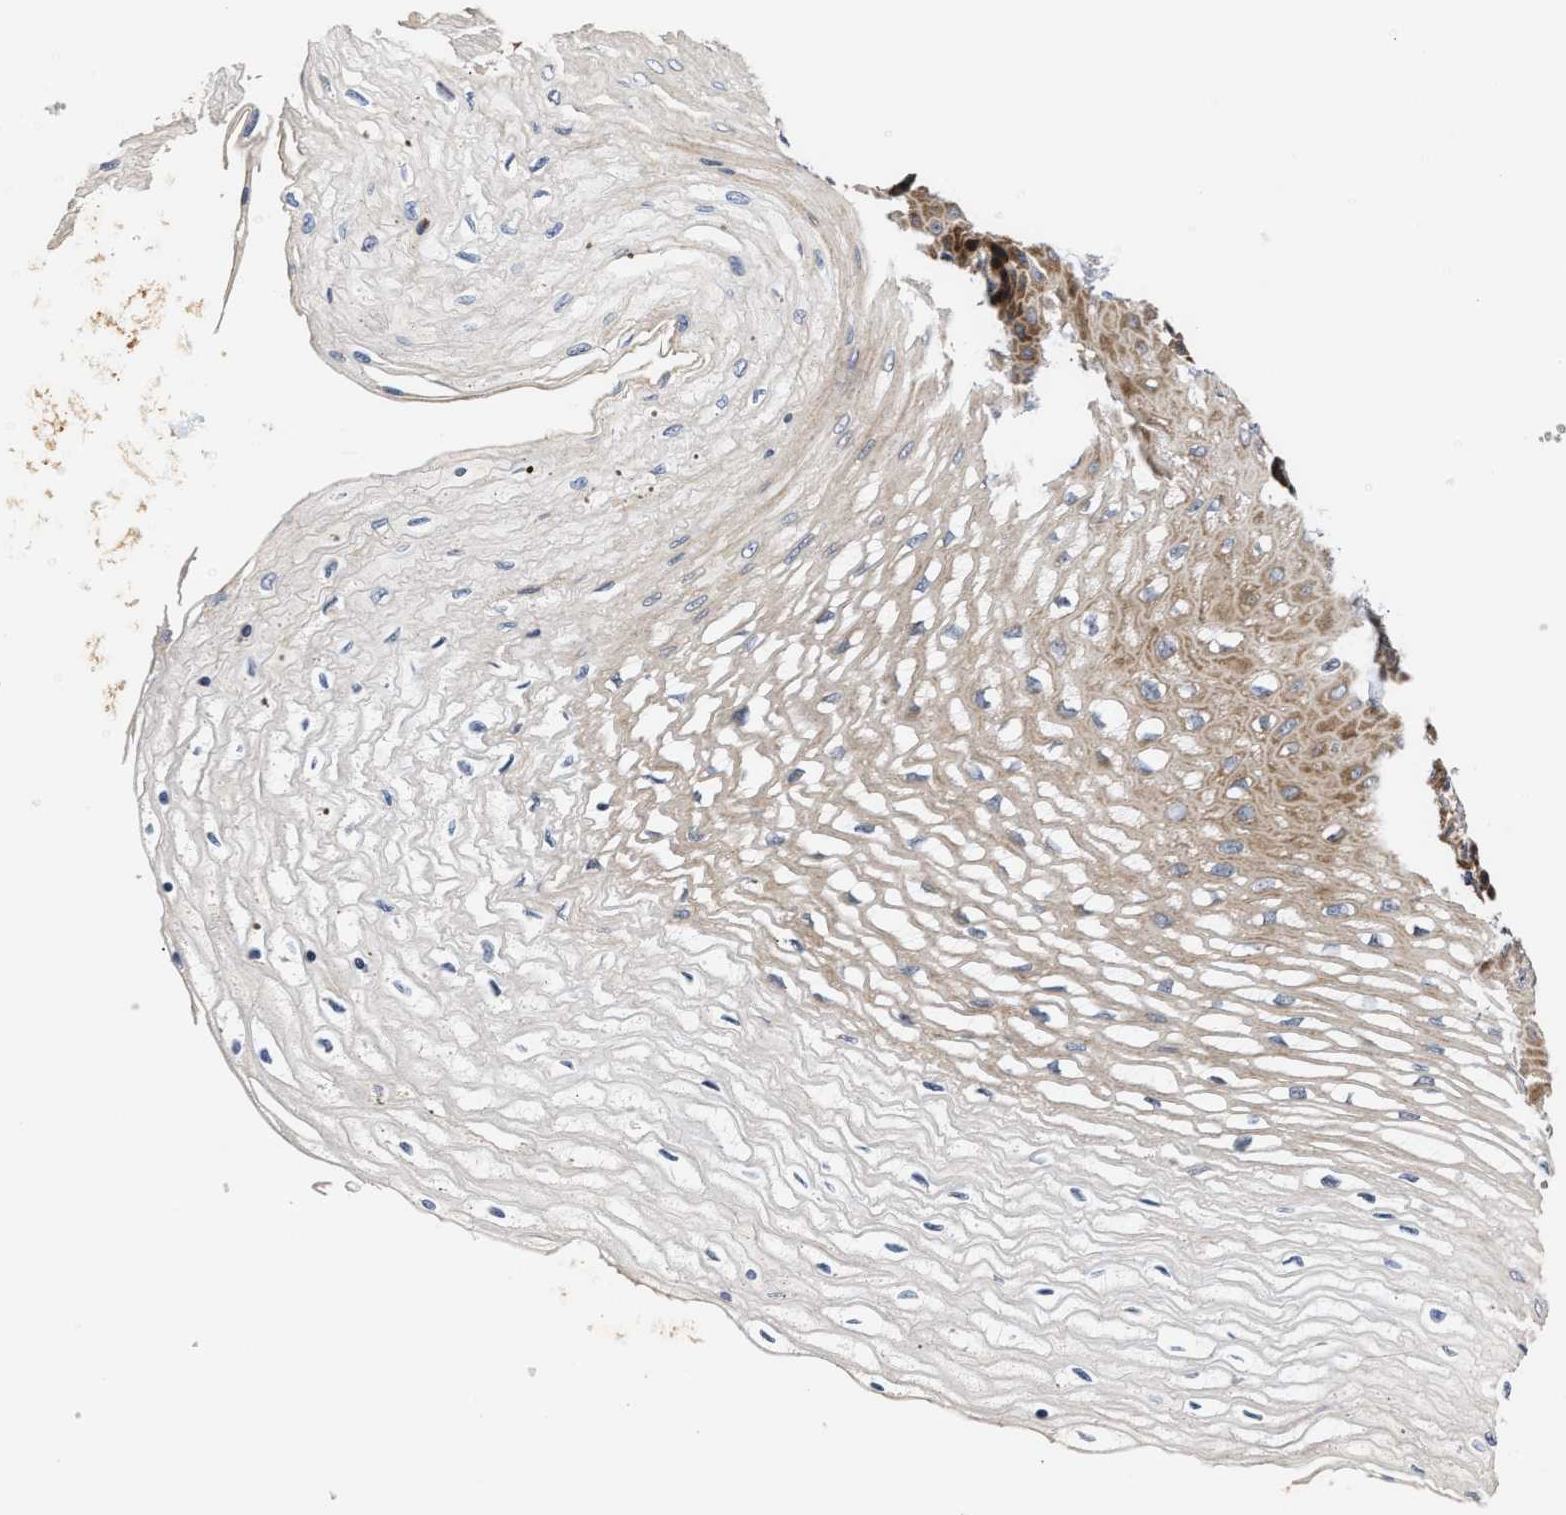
{"staining": {"intensity": "moderate", "quantity": "25%-75%", "location": "cytoplasmic/membranous"}, "tissue": "esophagus", "cell_type": "Squamous epithelial cells", "image_type": "normal", "snomed": [{"axis": "morphology", "description": "Normal tissue, NOS"}, {"axis": "topography", "description": "Esophagus"}], "caption": "Moderate cytoplasmic/membranous expression for a protein is appreciated in about 25%-75% of squamous epithelial cells of benign esophagus using IHC.", "gene": "CLIP2", "patient": {"sex": "female", "age": 72}}